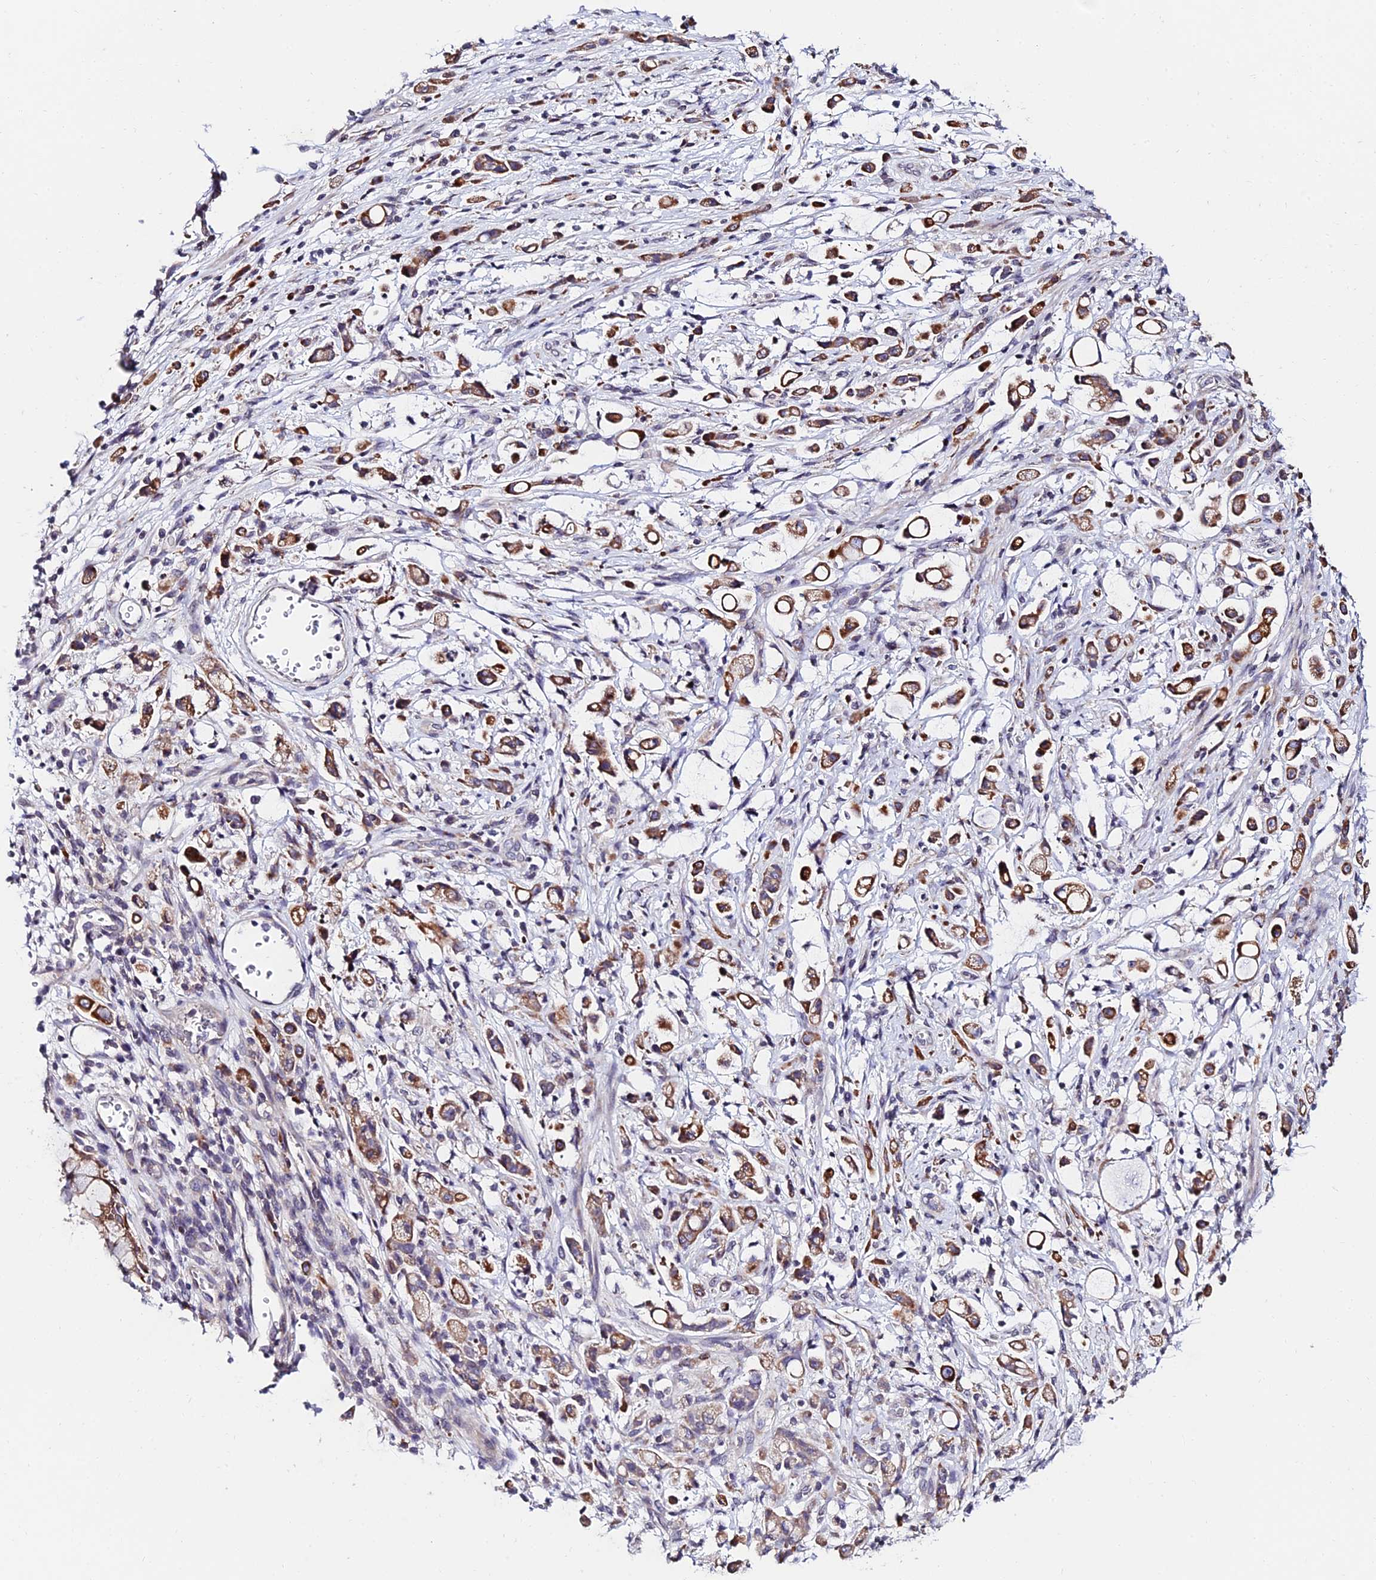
{"staining": {"intensity": "moderate", "quantity": ">75%", "location": "cytoplasmic/membranous"}, "tissue": "stomach cancer", "cell_type": "Tumor cells", "image_type": "cancer", "snomed": [{"axis": "morphology", "description": "Adenocarcinoma, NOS"}, {"axis": "topography", "description": "Stomach"}], "caption": "Immunohistochemistry (IHC) (DAB (3,3'-diaminobenzidine)) staining of stomach adenocarcinoma shows moderate cytoplasmic/membranous protein staining in about >75% of tumor cells.", "gene": "CDNF", "patient": {"sex": "female", "age": 60}}